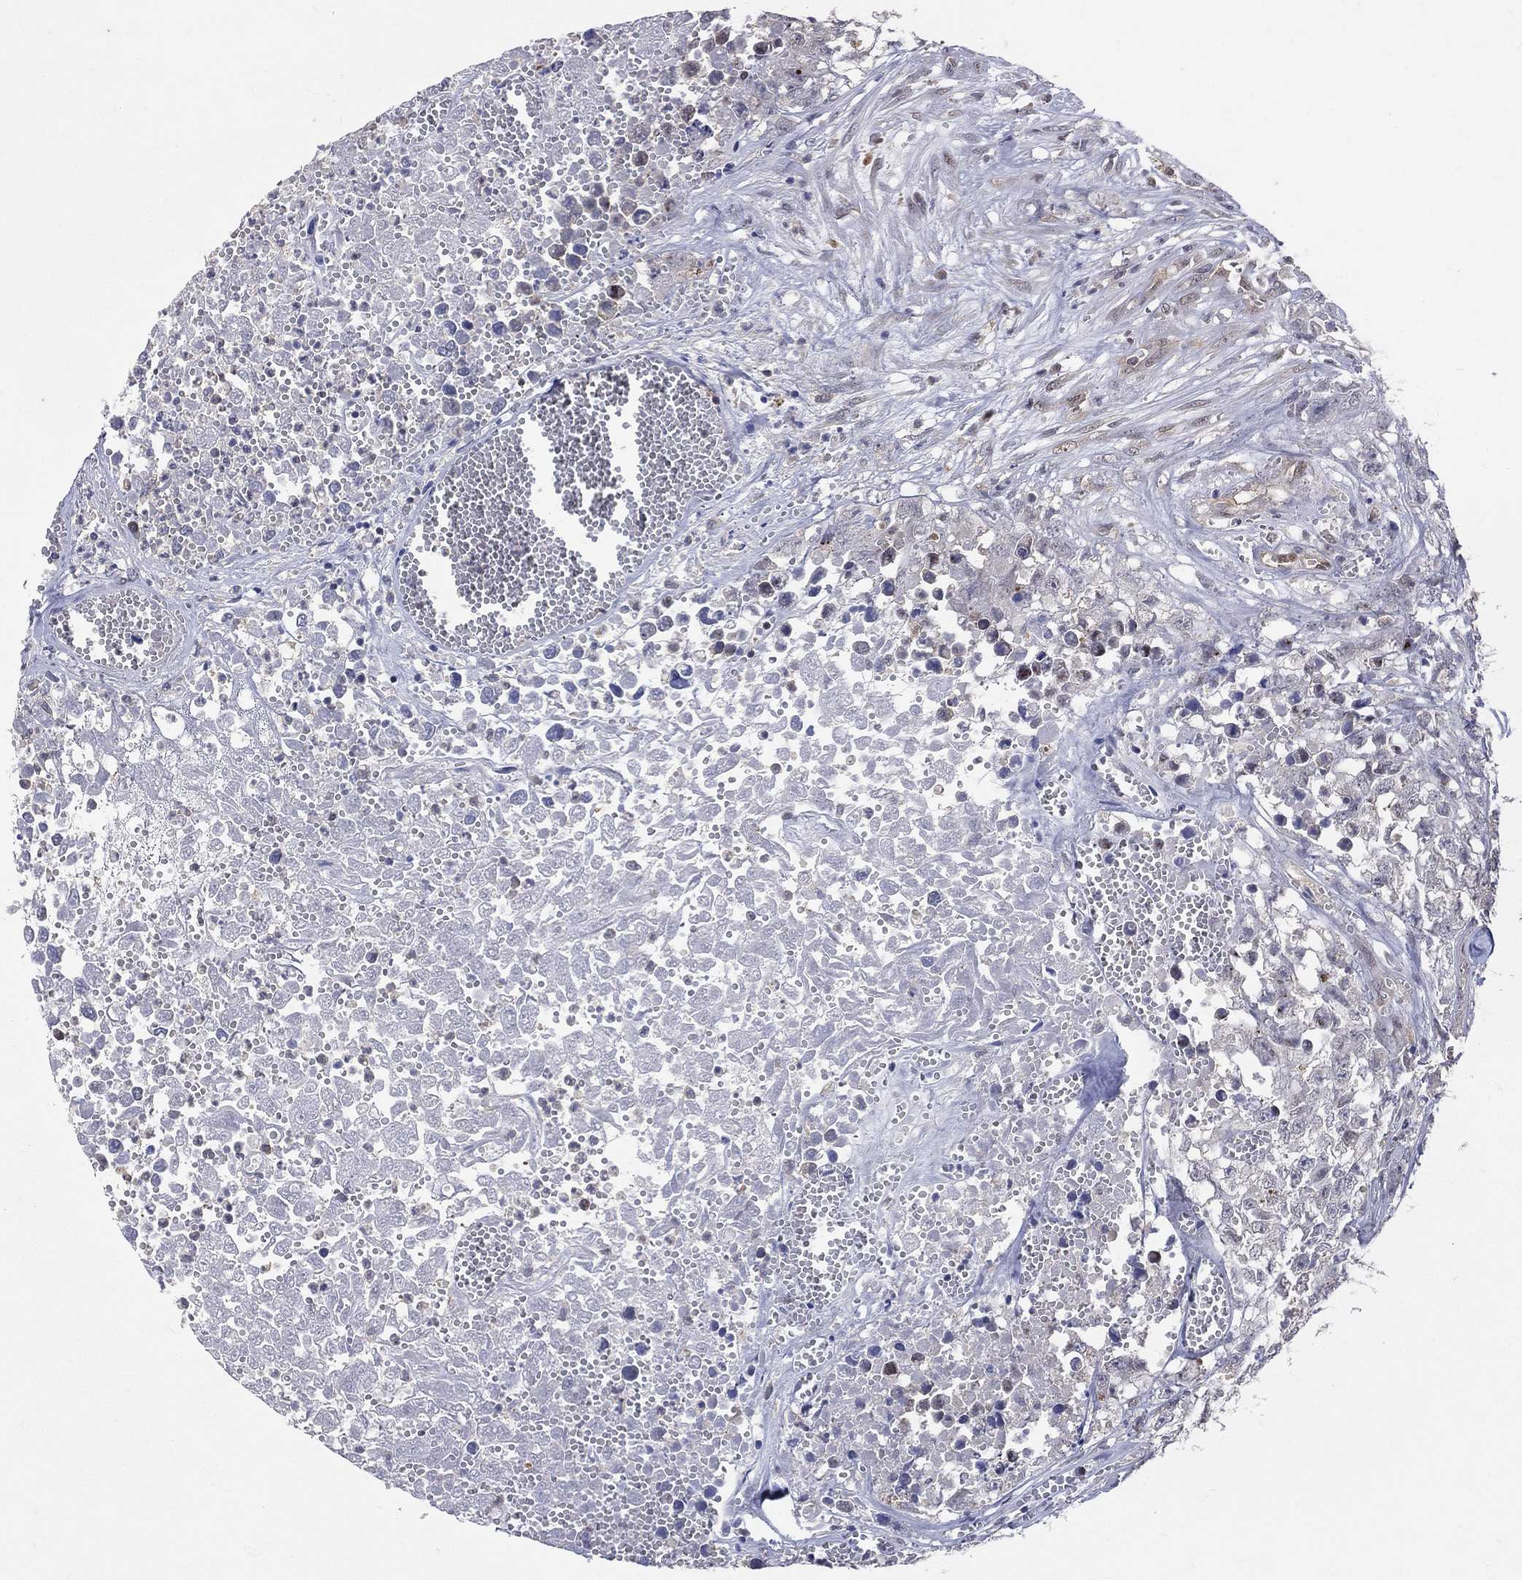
{"staining": {"intensity": "negative", "quantity": "none", "location": "none"}, "tissue": "testis cancer", "cell_type": "Tumor cells", "image_type": "cancer", "snomed": [{"axis": "morphology", "description": "Seminoma, NOS"}, {"axis": "morphology", "description": "Carcinoma, Embryonal, NOS"}, {"axis": "topography", "description": "Testis"}], "caption": "Tumor cells show no significant protein positivity in testis cancer (embryonal carcinoma).", "gene": "GMPR2", "patient": {"sex": "male", "age": 22}}